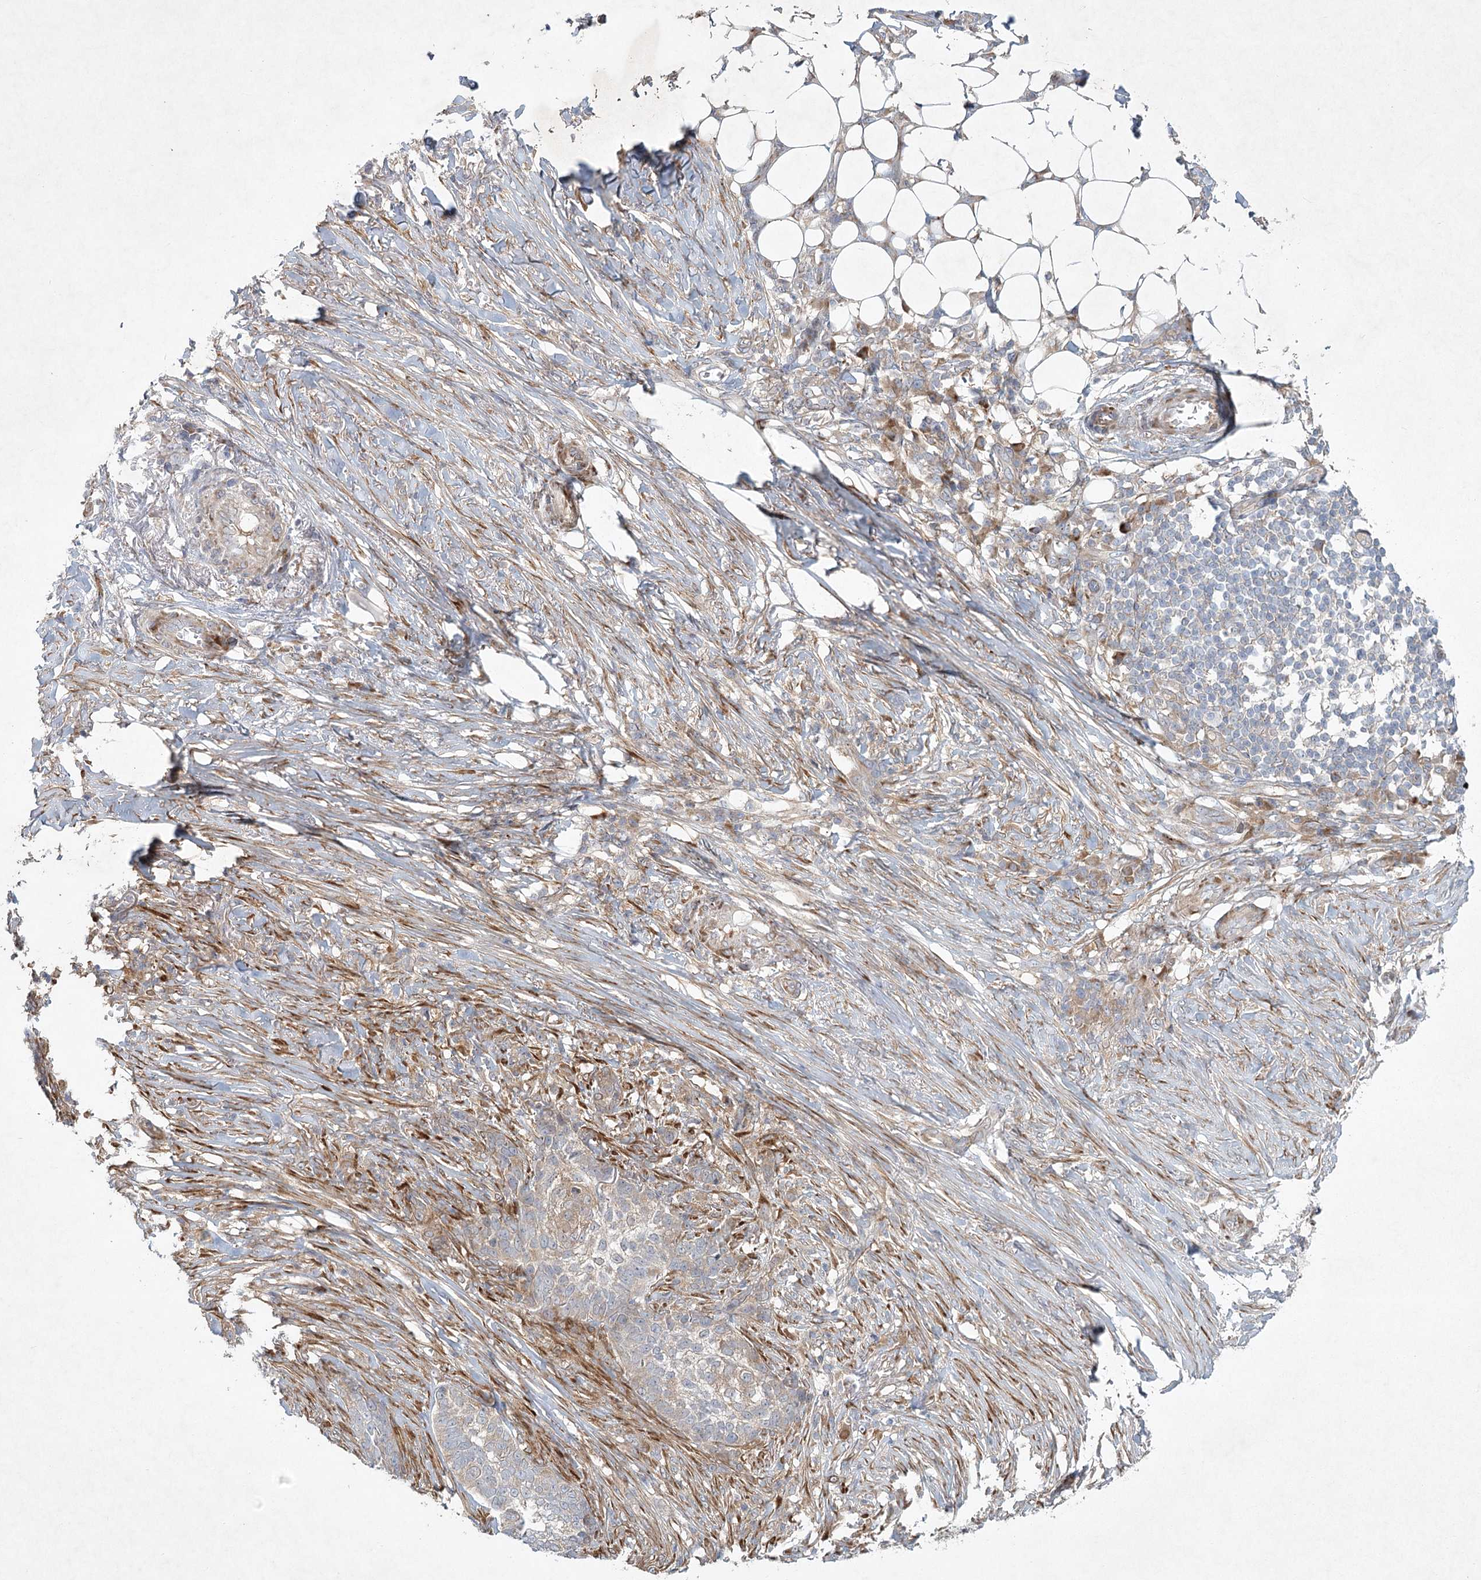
{"staining": {"intensity": "weak", "quantity": "<25%", "location": "cytoplasmic/membranous"}, "tissue": "skin cancer", "cell_type": "Tumor cells", "image_type": "cancer", "snomed": [{"axis": "morphology", "description": "Basal cell carcinoma"}, {"axis": "topography", "description": "Skin"}], "caption": "Immunohistochemistry micrograph of basal cell carcinoma (skin) stained for a protein (brown), which exhibits no expression in tumor cells.", "gene": "FAM110C", "patient": {"sex": "male", "age": 85}}